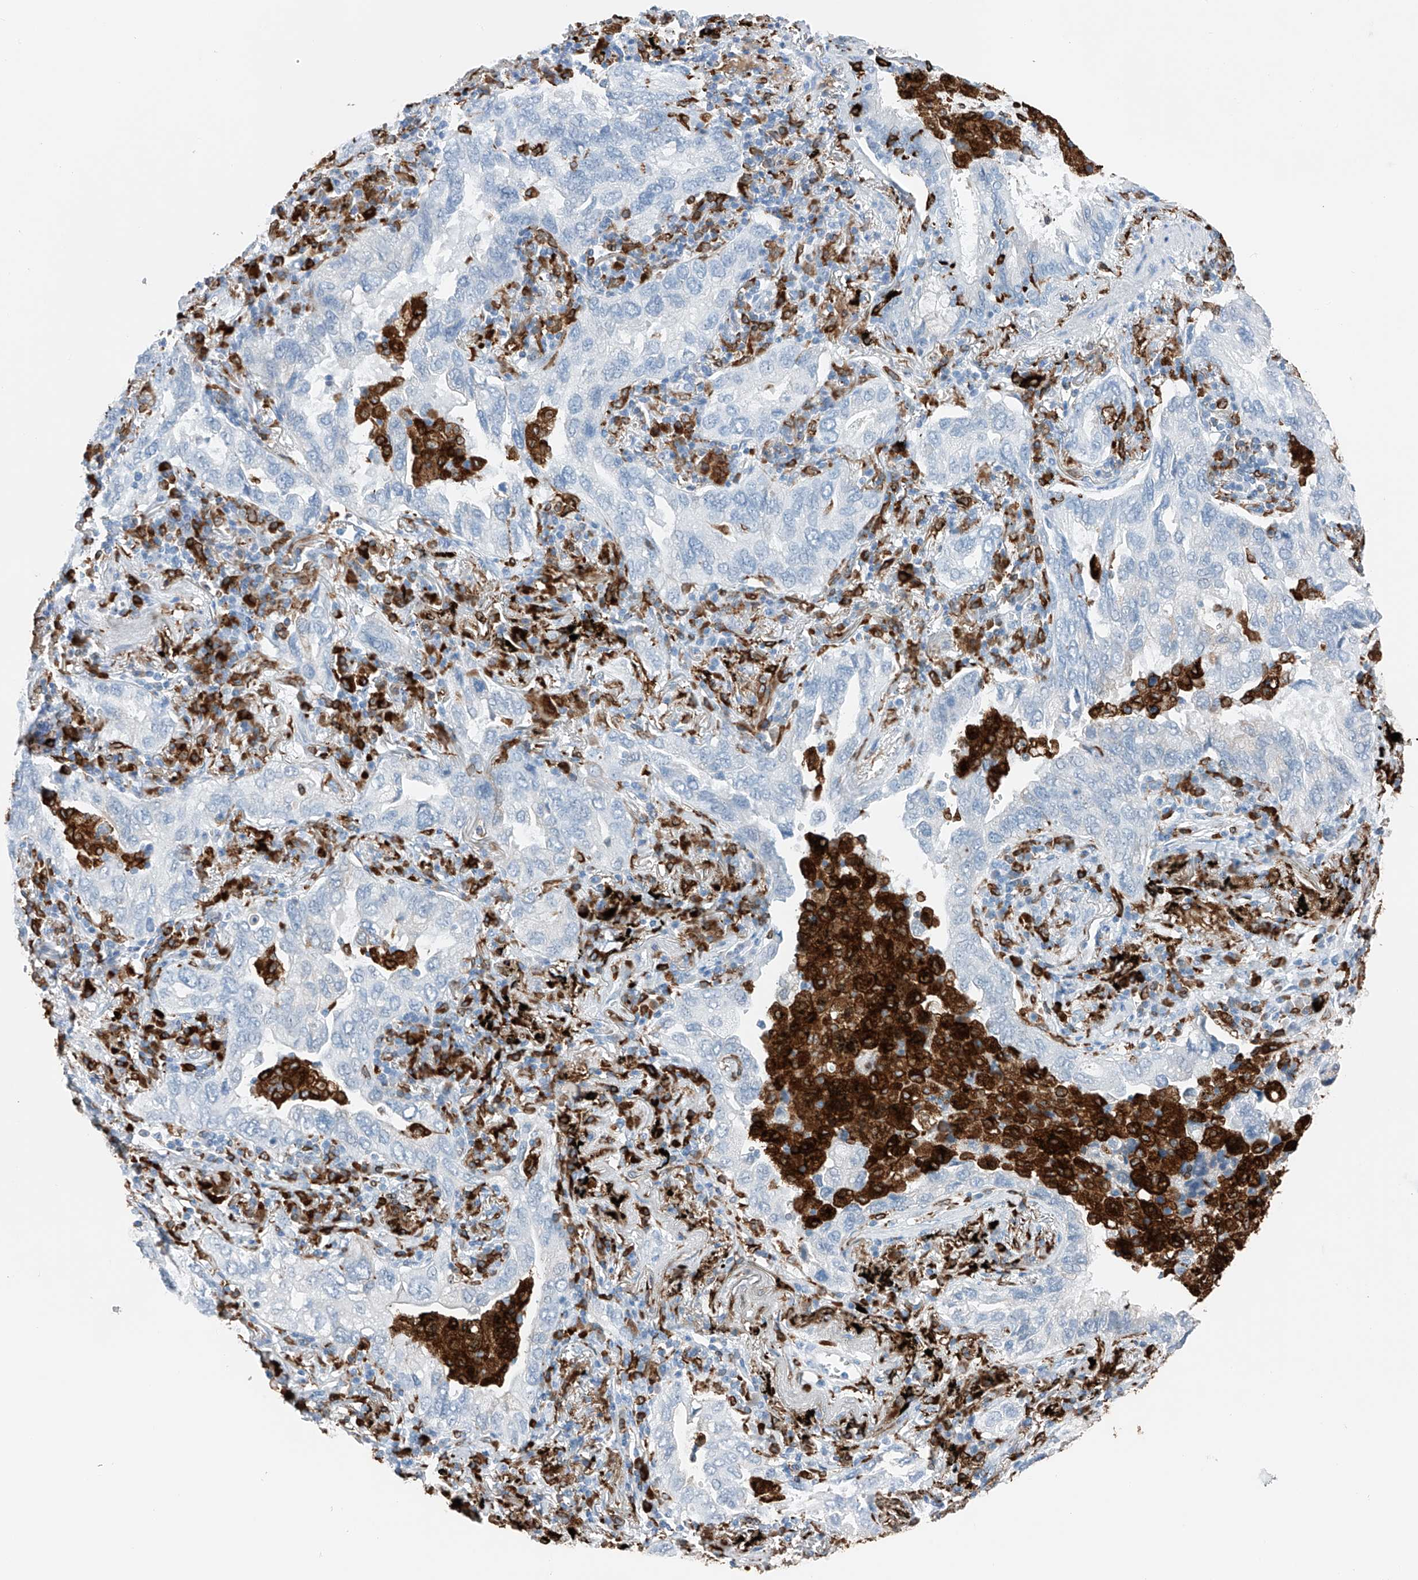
{"staining": {"intensity": "negative", "quantity": "none", "location": "none"}, "tissue": "lung cancer", "cell_type": "Tumor cells", "image_type": "cancer", "snomed": [{"axis": "morphology", "description": "Adenocarcinoma, NOS"}, {"axis": "topography", "description": "Lung"}], "caption": "An immunohistochemistry micrograph of lung cancer is shown. There is no staining in tumor cells of lung cancer.", "gene": "TBXAS1", "patient": {"sex": "male", "age": 65}}